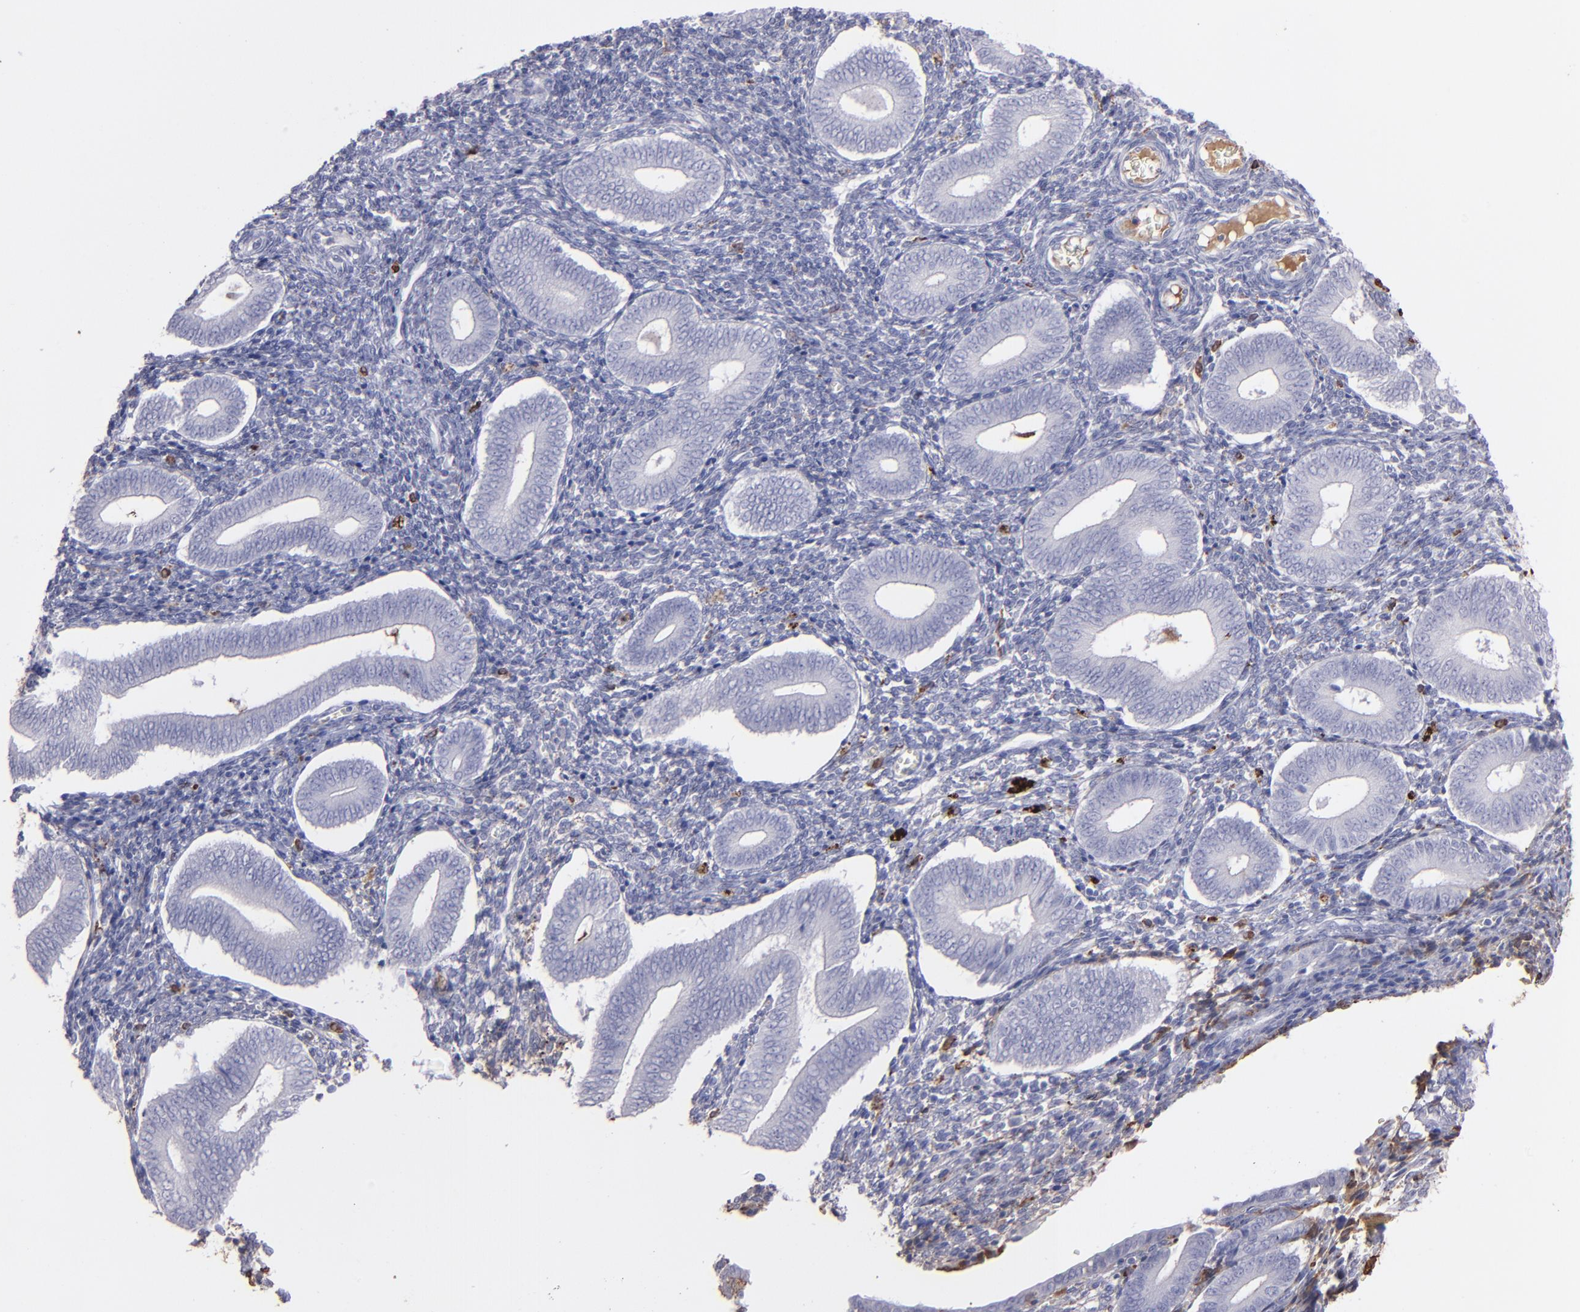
{"staining": {"intensity": "weak", "quantity": "25%-75%", "location": "cytoplasmic/membranous"}, "tissue": "endometrium", "cell_type": "Cells in endometrial stroma", "image_type": "normal", "snomed": [{"axis": "morphology", "description": "Normal tissue, NOS"}, {"axis": "topography", "description": "Uterus"}, {"axis": "topography", "description": "Endometrium"}], "caption": "High-power microscopy captured an immunohistochemistry (IHC) photomicrograph of normal endometrium, revealing weak cytoplasmic/membranous positivity in about 25%-75% of cells in endometrial stroma.", "gene": "C1QA", "patient": {"sex": "female", "age": 33}}